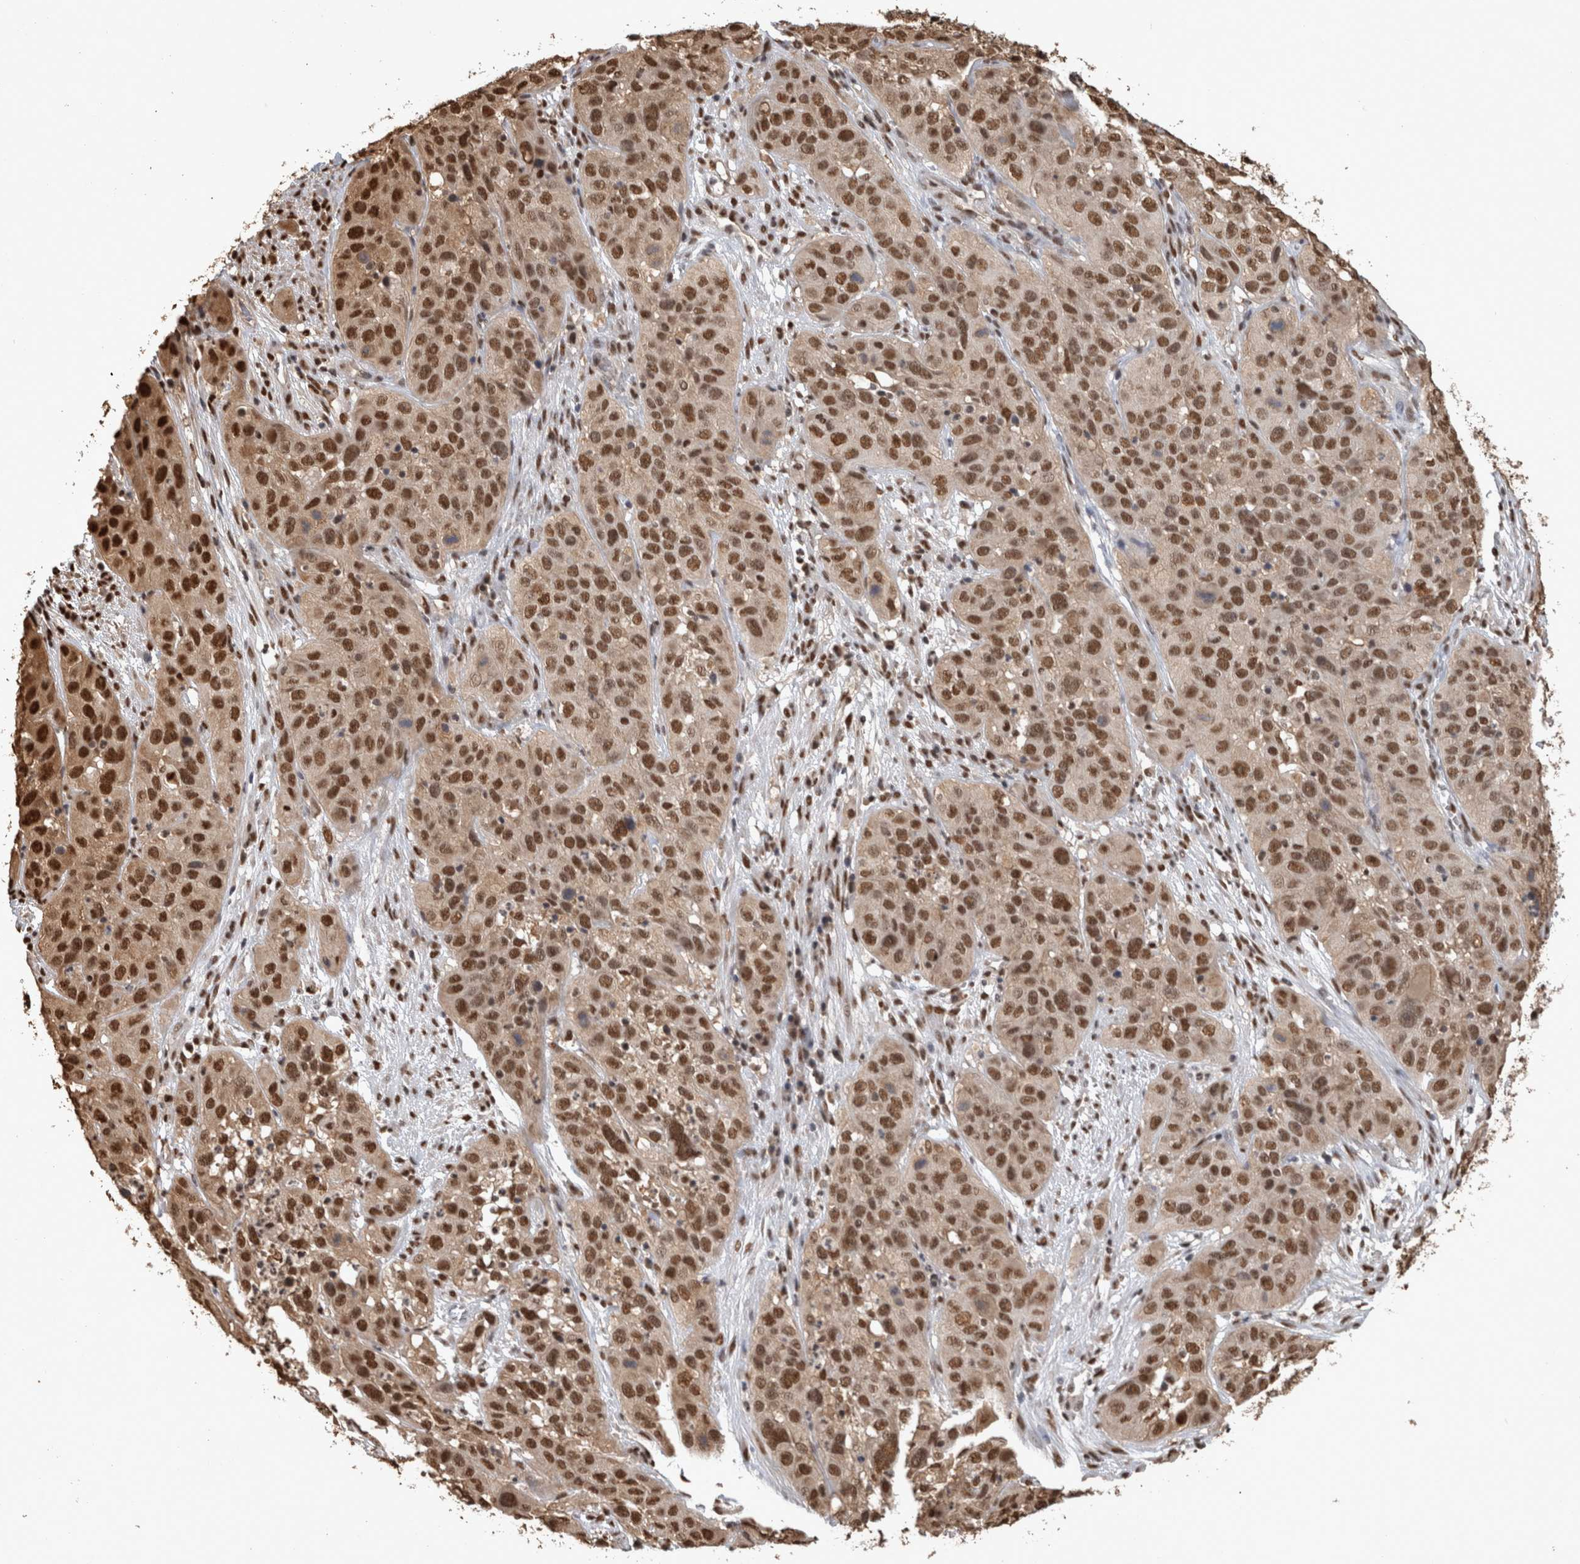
{"staining": {"intensity": "strong", "quantity": ">75%", "location": "nuclear"}, "tissue": "cervical cancer", "cell_type": "Tumor cells", "image_type": "cancer", "snomed": [{"axis": "morphology", "description": "Squamous cell carcinoma, NOS"}, {"axis": "topography", "description": "Cervix"}], "caption": "Immunohistochemical staining of human cervical cancer (squamous cell carcinoma) exhibits high levels of strong nuclear protein positivity in approximately >75% of tumor cells. The protein of interest is stained brown, and the nuclei are stained in blue (DAB (3,3'-diaminobenzidine) IHC with brightfield microscopy, high magnification).", "gene": "RAD50", "patient": {"sex": "female", "age": 32}}